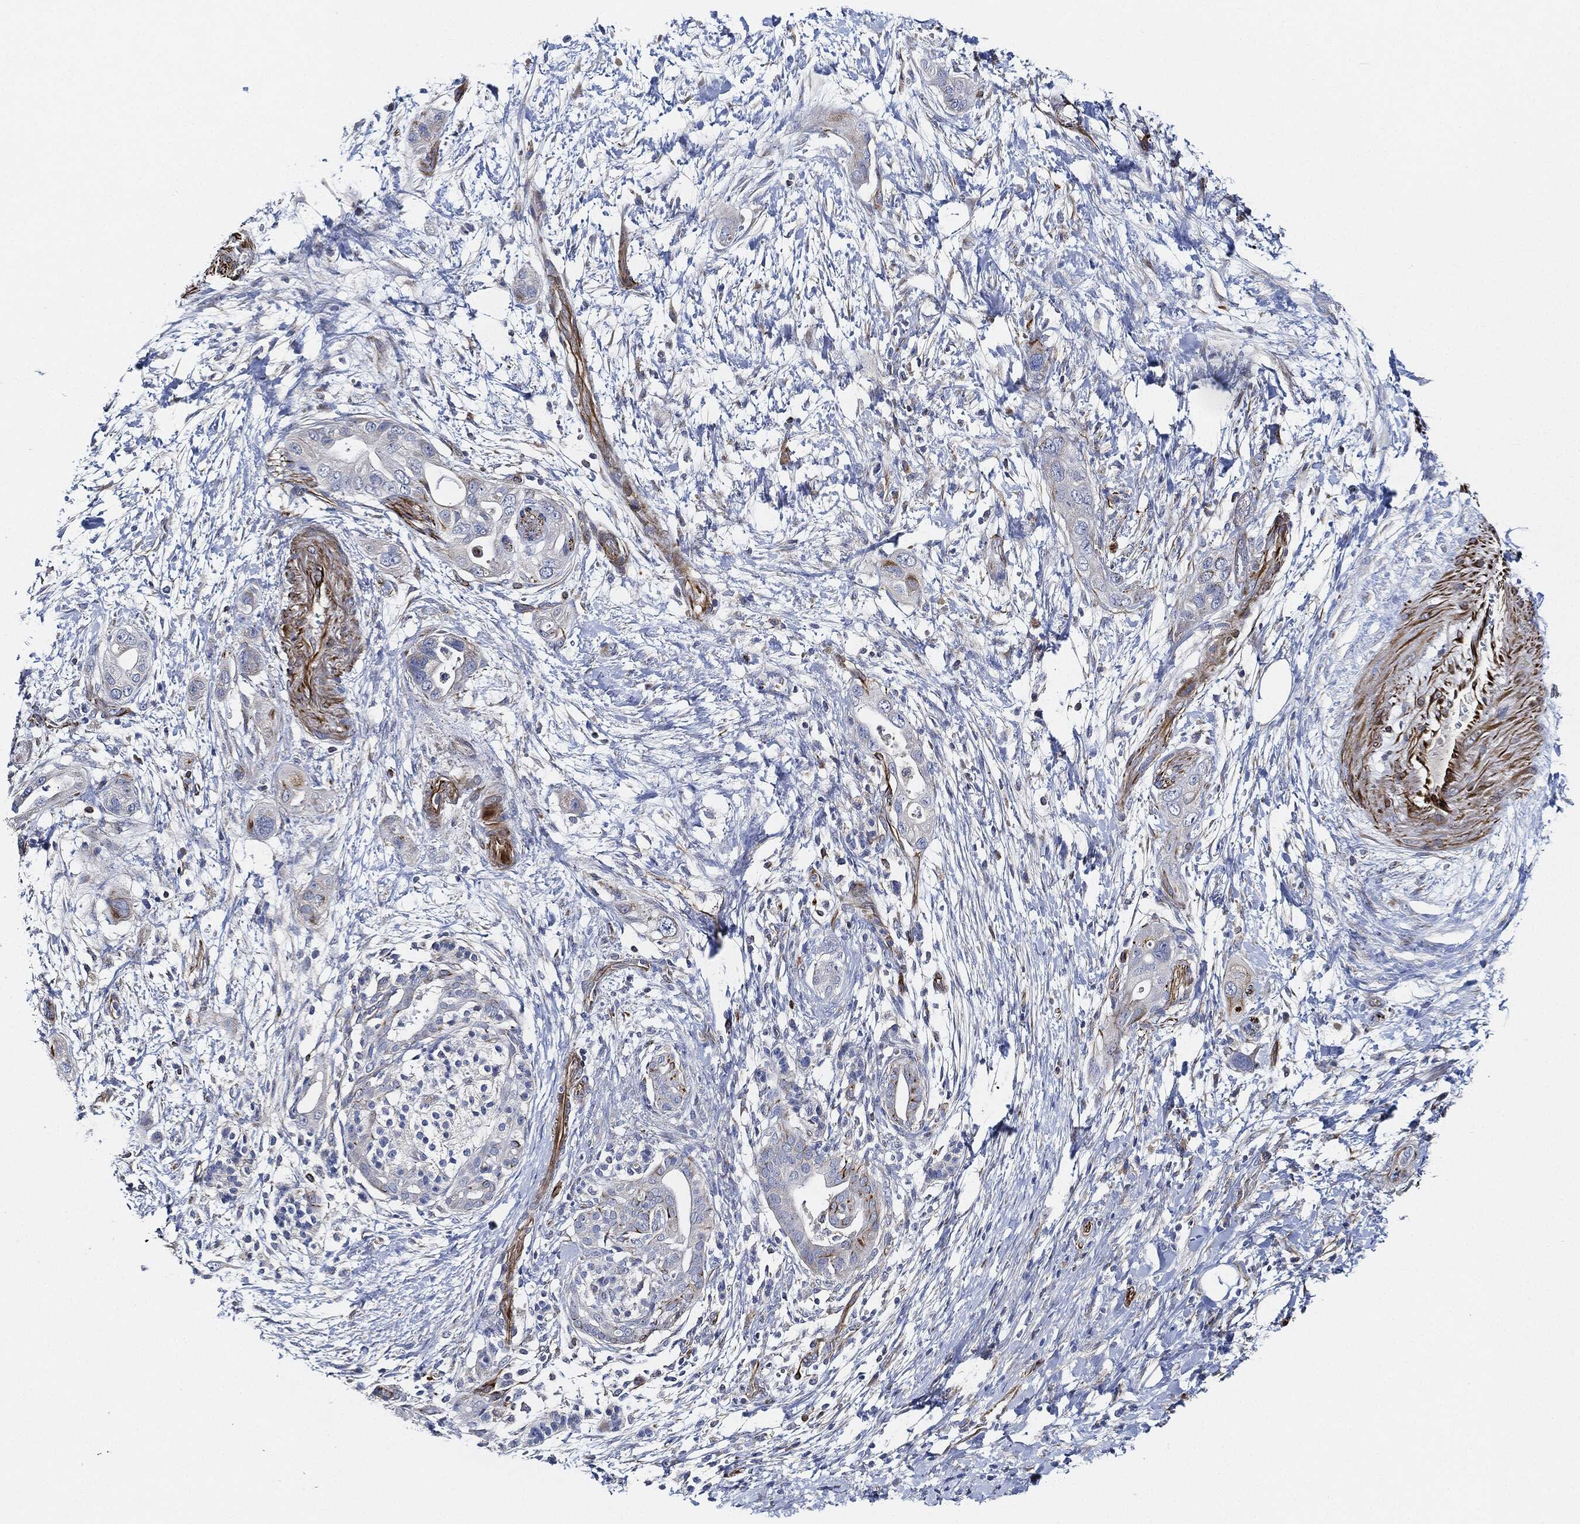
{"staining": {"intensity": "negative", "quantity": "none", "location": "none"}, "tissue": "pancreatic cancer", "cell_type": "Tumor cells", "image_type": "cancer", "snomed": [{"axis": "morphology", "description": "Adenocarcinoma, NOS"}, {"axis": "topography", "description": "Pancreas"}], "caption": "This is a histopathology image of immunohistochemistry (IHC) staining of adenocarcinoma (pancreatic), which shows no positivity in tumor cells. The staining was performed using DAB to visualize the protein expression in brown, while the nuclei were stained in blue with hematoxylin (Magnification: 20x).", "gene": "THSD1", "patient": {"sex": "male", "age": 44}}